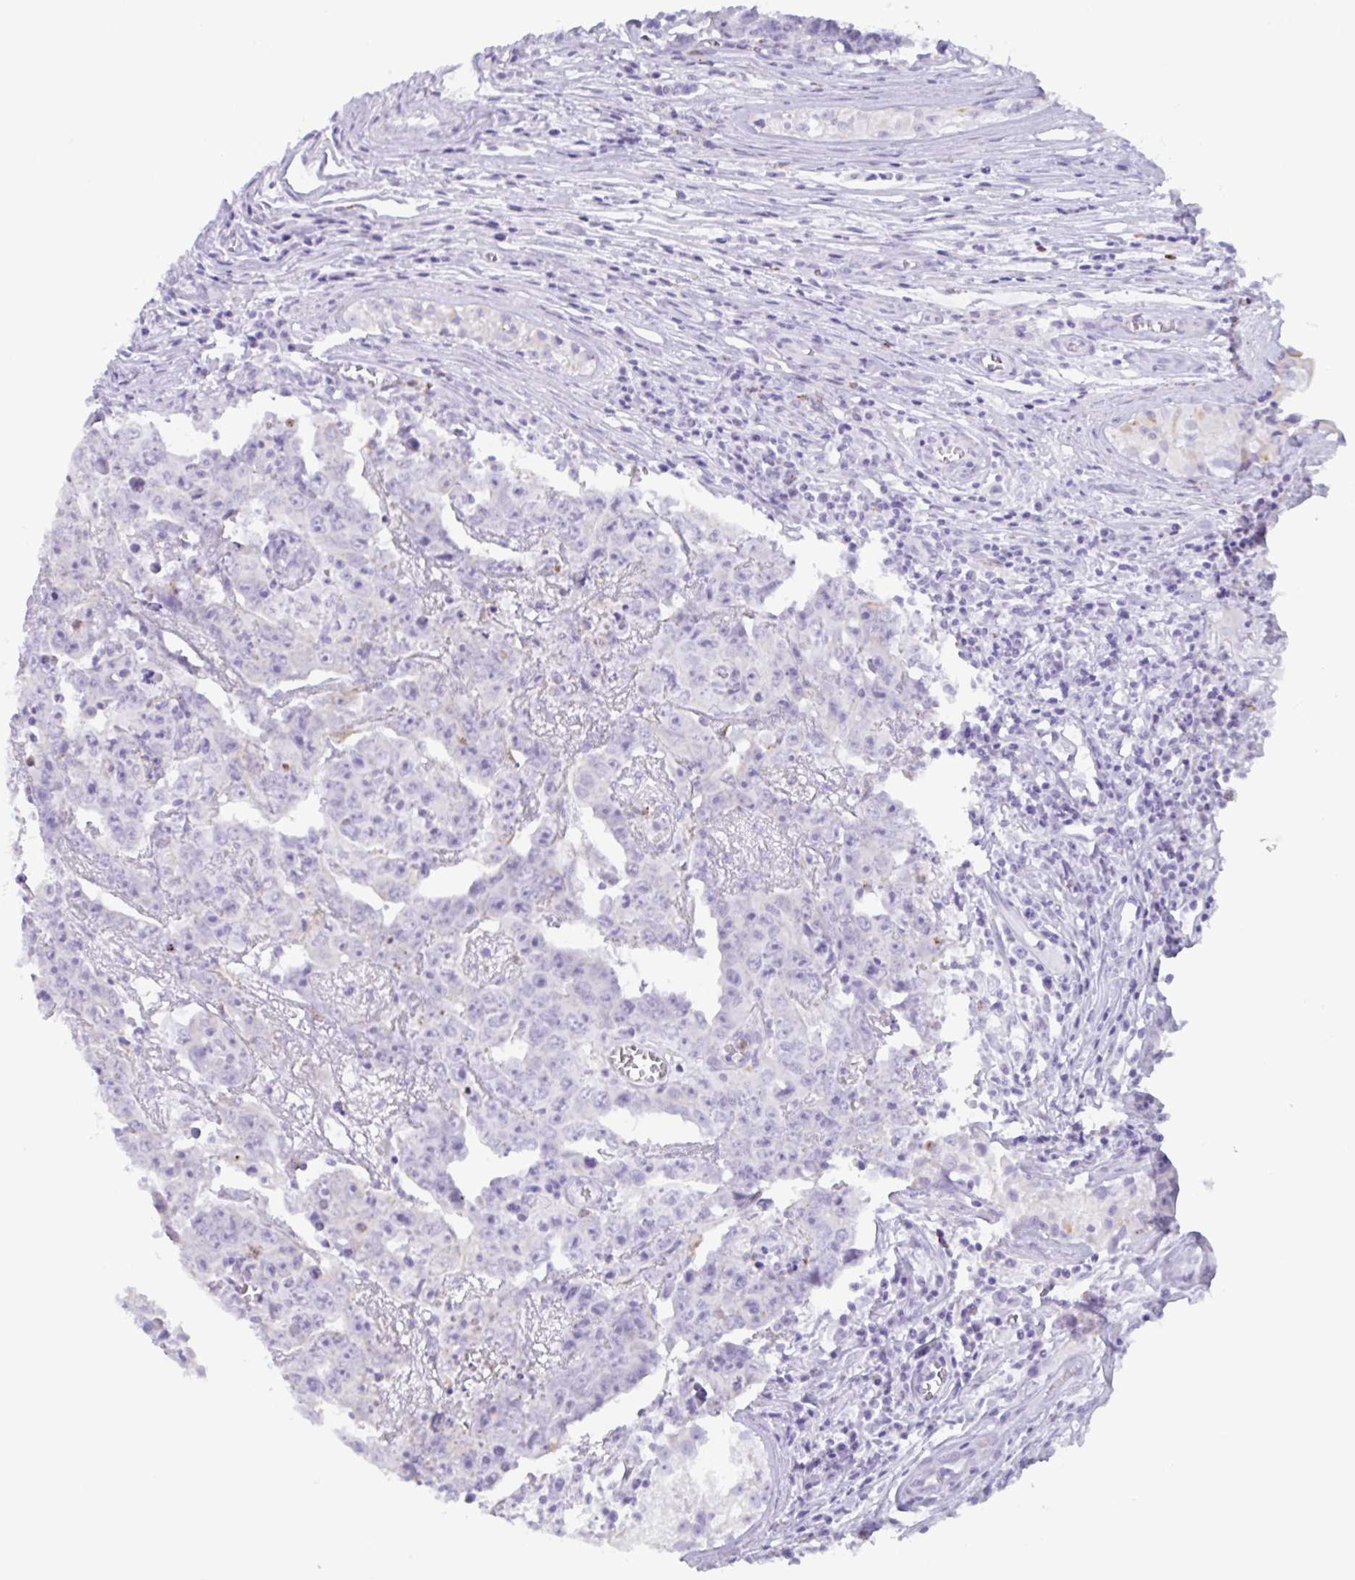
{"staining": {"intensity": "negative", "quantity": "none", "location": "none"}, "tissue": "testis cancer", "cell_type": "Tumor cells", "image_type": "cancer", "snomed": [{"axis": "morphology", "description": "Carcinoma, Embryonal, NOS"}, {"axis": "topography", "description": "Testis"}], "caption": "Immunohistochemistry histopathology image of human testis cancer stained for a protein (brown), which displays no expression in tumor cells. (Brightfield microscopy of DAB immunohistochemistry (IHC) at high magnification).", "gene": "DTWD2", "patient": {"sex": "male", "age": 22}}